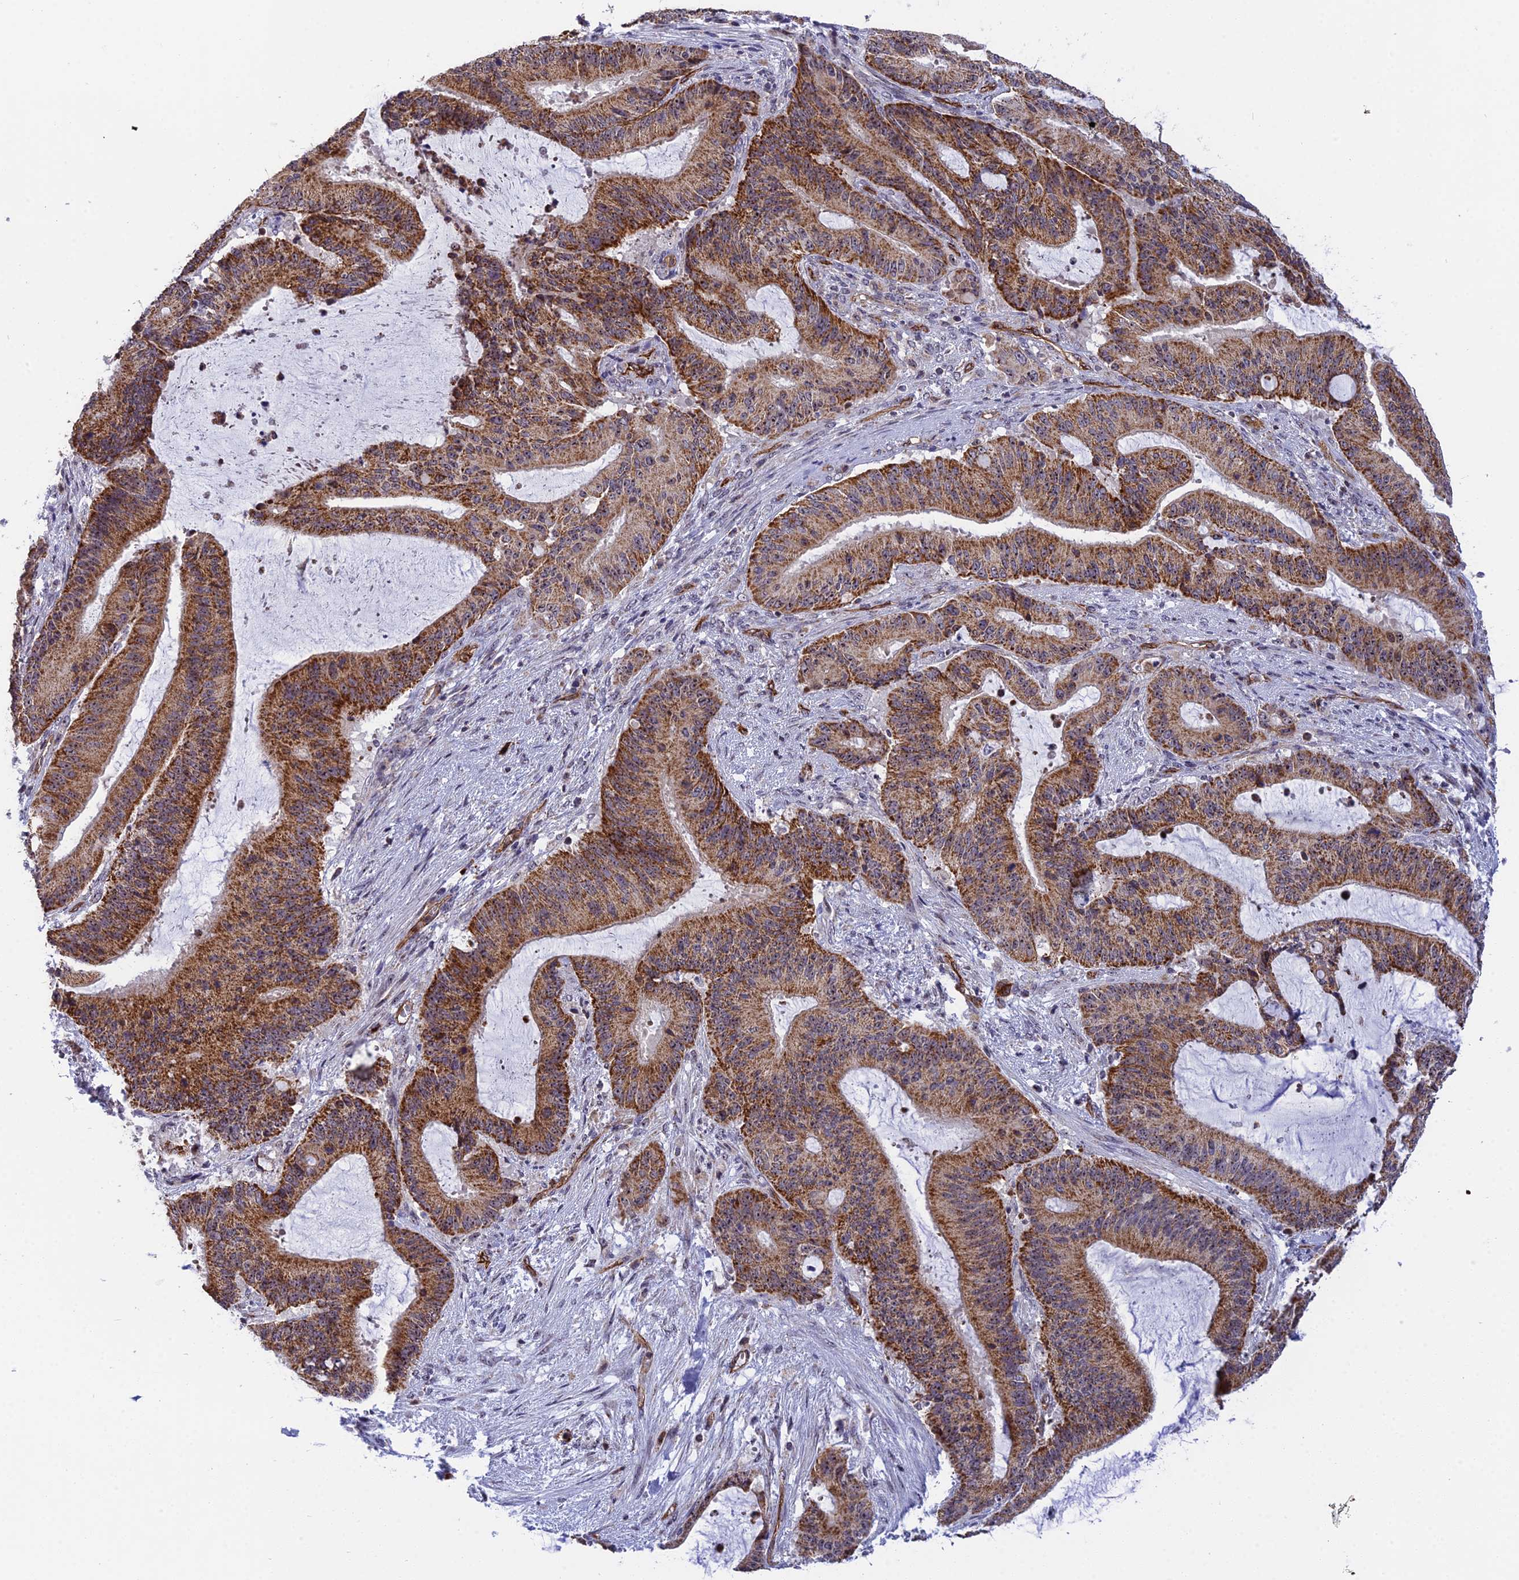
{"staining": {"intensity": "strong", "quantity": ">75%", "location": "cytoplasmic/membranous"}, "tissue": "liver cancer", "cell_type": "Tumor cells", "image_type": "cancer", "snomed": [{"axis": "morphology", "description": "Normal tissue, NOS"}, {"axis": "morphology", "description": "Cholangiocarcinoma"}, {"axis": "topography", "description": "Liver"}, {"axis": "topography", "description": "Peripheral nerve tissue"}], "caption": "This is a histology image of immunohistochemistry (IHC) staining of liver cancer, which shows strong expression in the cytoplasmic/membranous of tumor cells.", "gene": "MPND", "patient": {"sex": "female", "age": 73}}